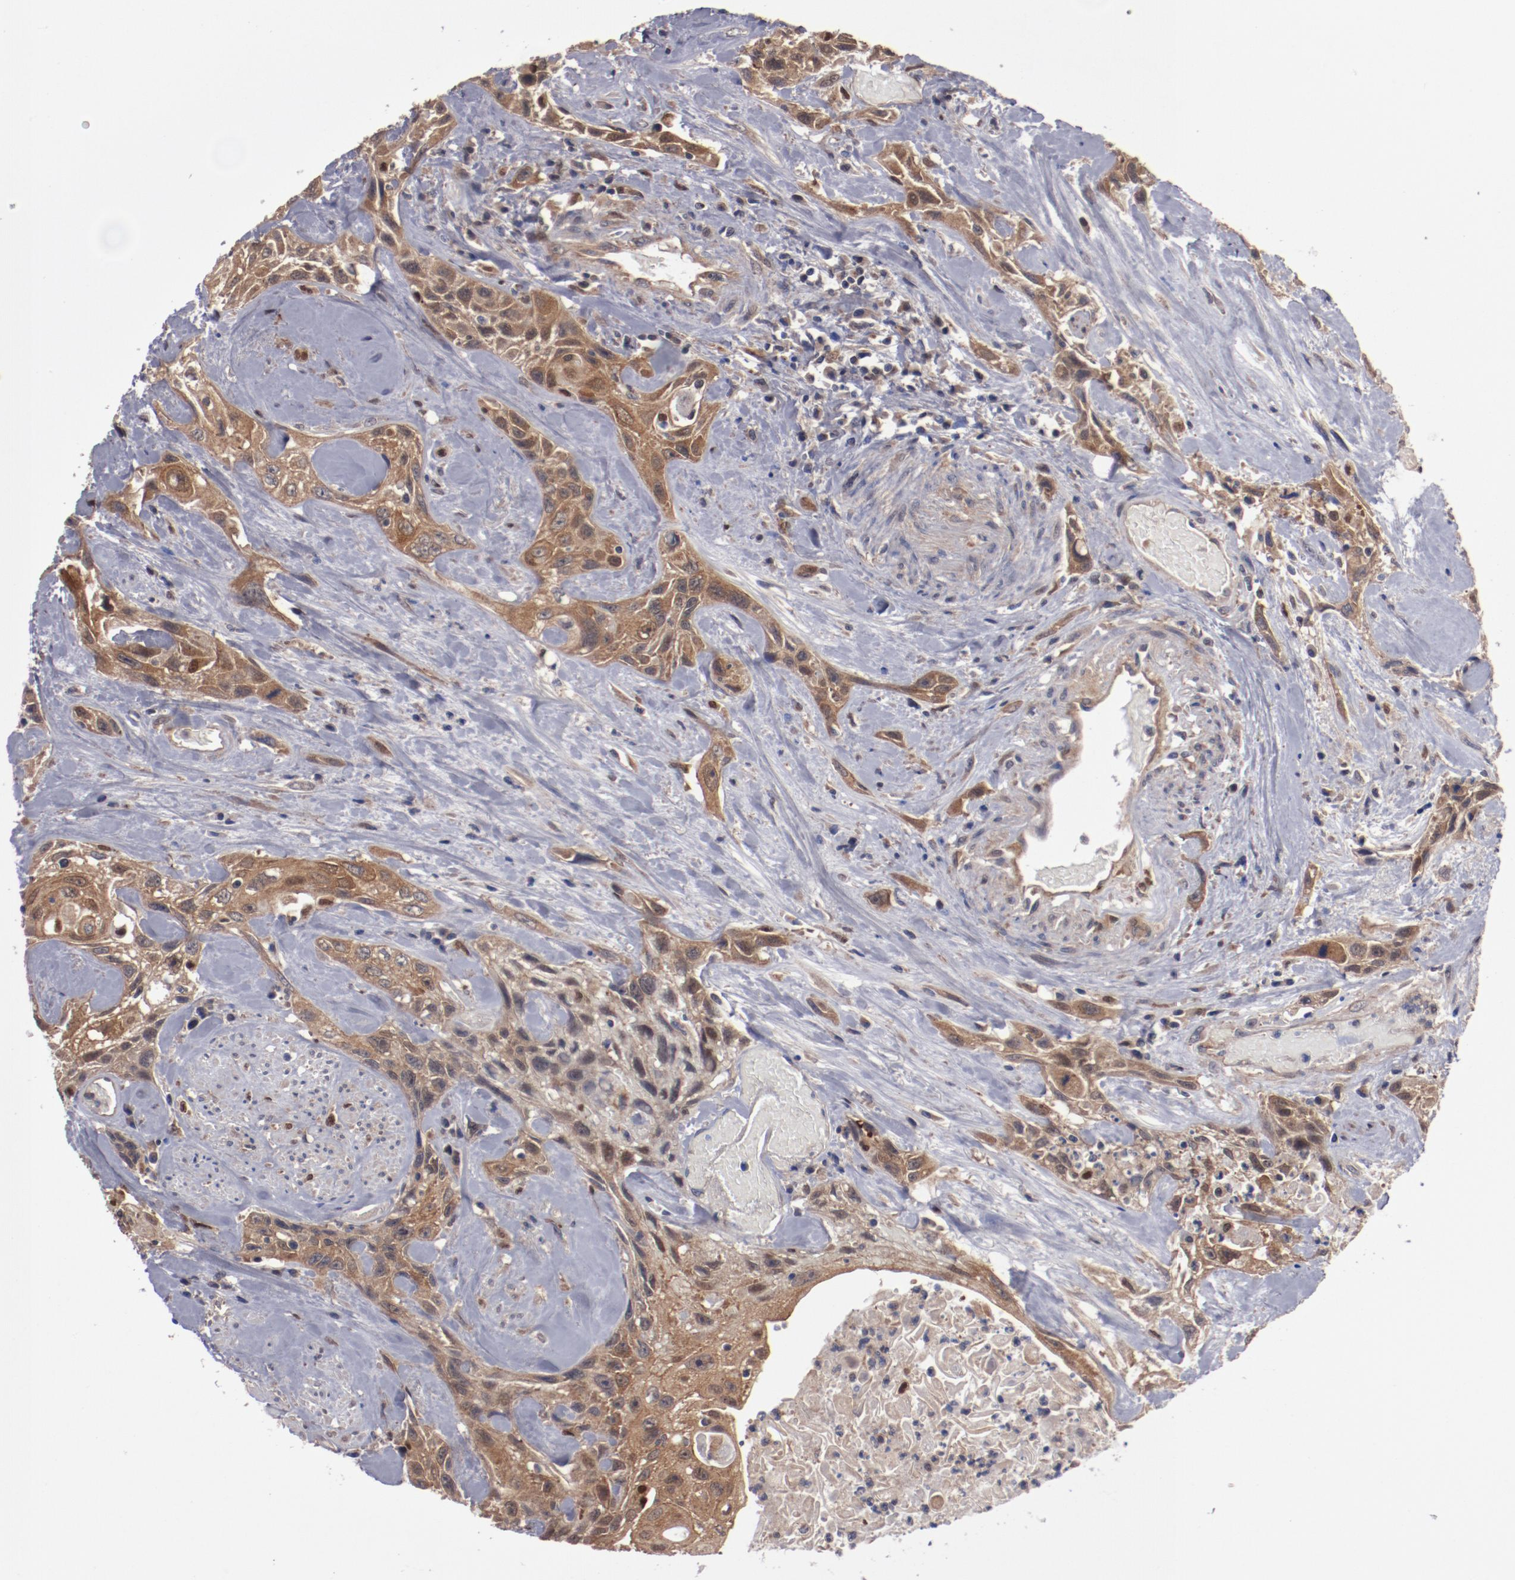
{"staining": {"intensity": "moderate", "quantity": ">75%", "location": "cytoplasmic/membranous"}, "tissue": "urothelial cancer", "cell_type": "Tumor cells", "image_type": "cancer", "snomed": [{"axis": "morphology", "description": "Urothelial carcinoma, High grade"}, {"axis": "topography", "description": "Urinary bladder"}], "caption": "Immunohistochemical staining of urothelial carcinoma (high-grade) demonstrates moderate cytoplasmic/membranous protein staining in about >75% of tumor cells. (DAB IHC with brightfield microscopy, high magnification).", "gene": "DNAAF2", "patient": {"sex": "female", "age": 84}}